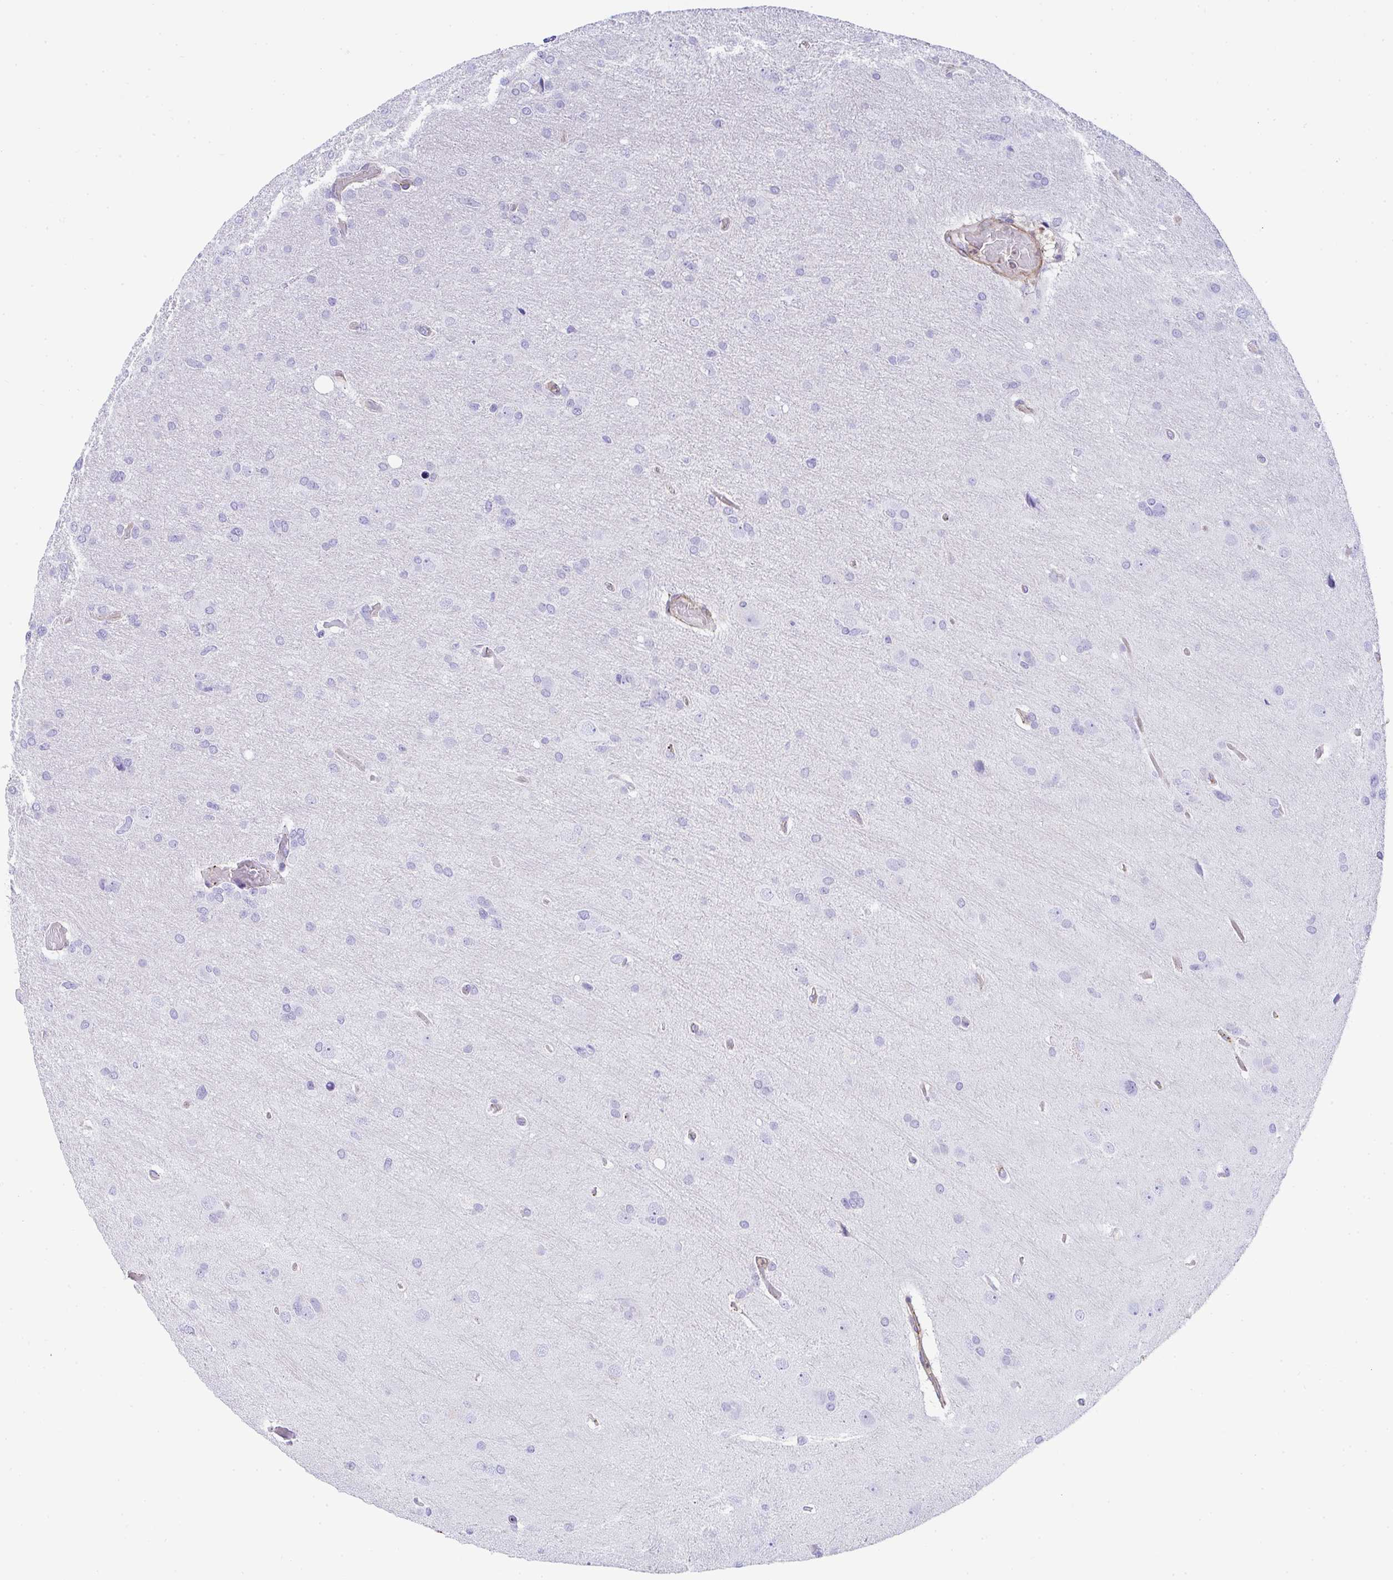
{"staining": {"intensity": "negative", "quantity": "none", "location": "none"}, "tissue": "glioma", "cell_type": "Tumor cells", "image_type": "cancer", "snomed": [{"axis": "morphology", "description": "Glioma, malignant, High grade"}, {"axis": "topography", "description": "Brain"}], "caption": "A high-resolution photomicrograph shows immunohistochemistry (IHC) staining of glioma, which shows no significant staining in tumor cells. The staining is performed using DAB (3,3'-diaminobenzidine) brown chromogen with nuclei counter-stained in using hematoxylin.", "gene": "TNFAIP8", "patient": {"sex": "male", "age": 53}}